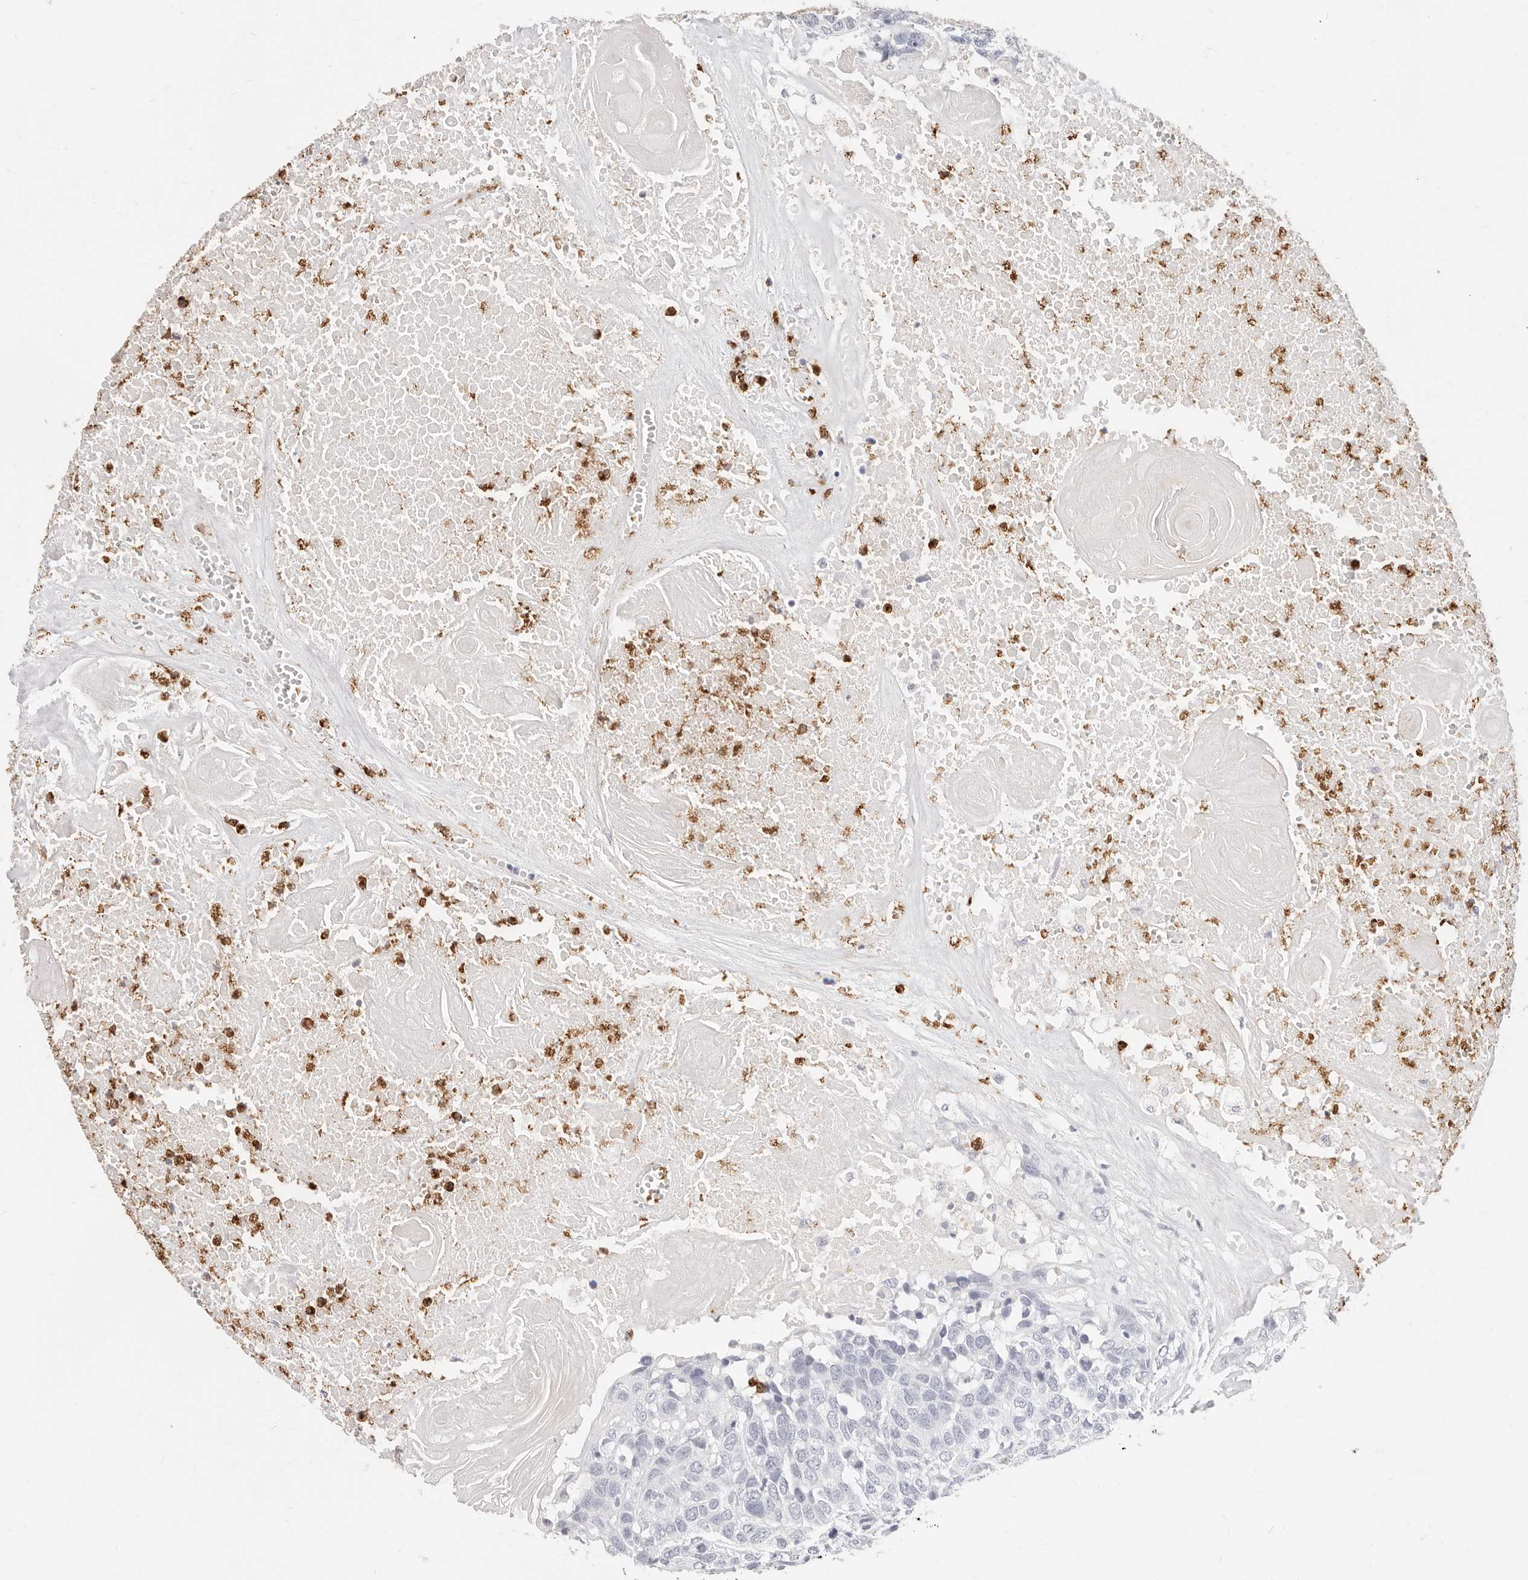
{"staining": {"intensity": "negative", "quantity": "none", "location": "none"}, "tissue": "head and neck cancer", "cell_type": "Tumor cells", "image_type": "cancer", "snomed": [{"axis": "morphology", "description": "Squamous cell carcinoma, NOS"}, {"axis": "topography", "description": "Head-Neck"}], "caption": "Immunohistochemistry (IHC) photomicrograph of human squamous cell carcinoma (head and neck) stained for a protein (brown), which displays no staining in tumor cells.", "gene": "CAMP", "patient": {"sex": "male", "age": 66}}